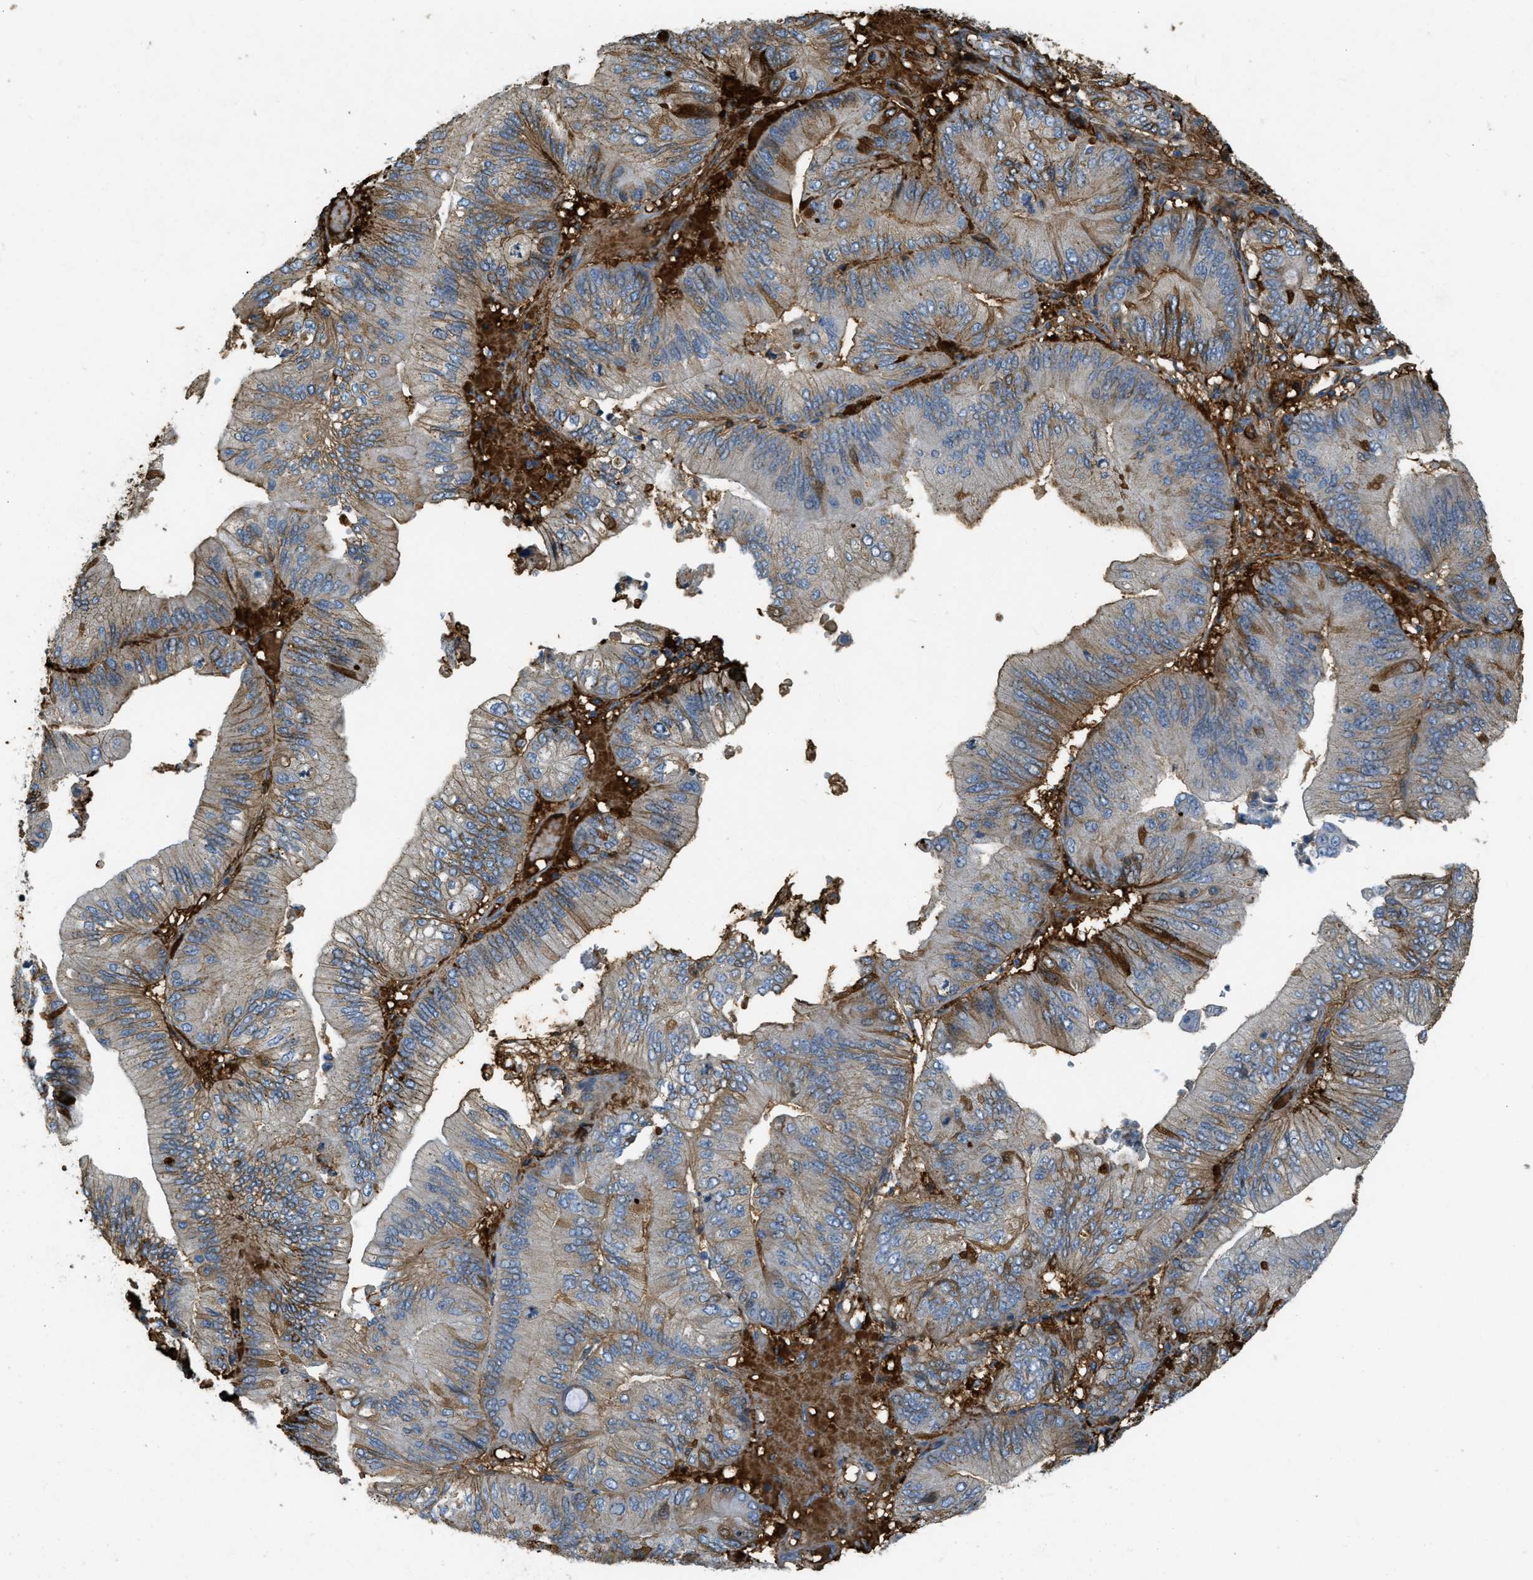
{"staining": {"intensity": "weak", "quantity": ">75%", "location": "cytoplasmic/membranous"}, "tissue": "ovarian cancer", "cell_type": "Tumor cells", "image_type": "cancer", "snomed": [{"axis": "morphology", "description": "Cystadenocarcinoma, mucinous, NOS"}, {"axis": "topography", "description": "Ovary"}], "caption": "Ovarian cancer (mucinous cystadenocarcinoma) stained with IHC shows weak cytoplasmic/membranous expression in approximately >75% of tumor cells.", "gene": "PRTN3", "patient": {"sex": "female", "age": 61}}